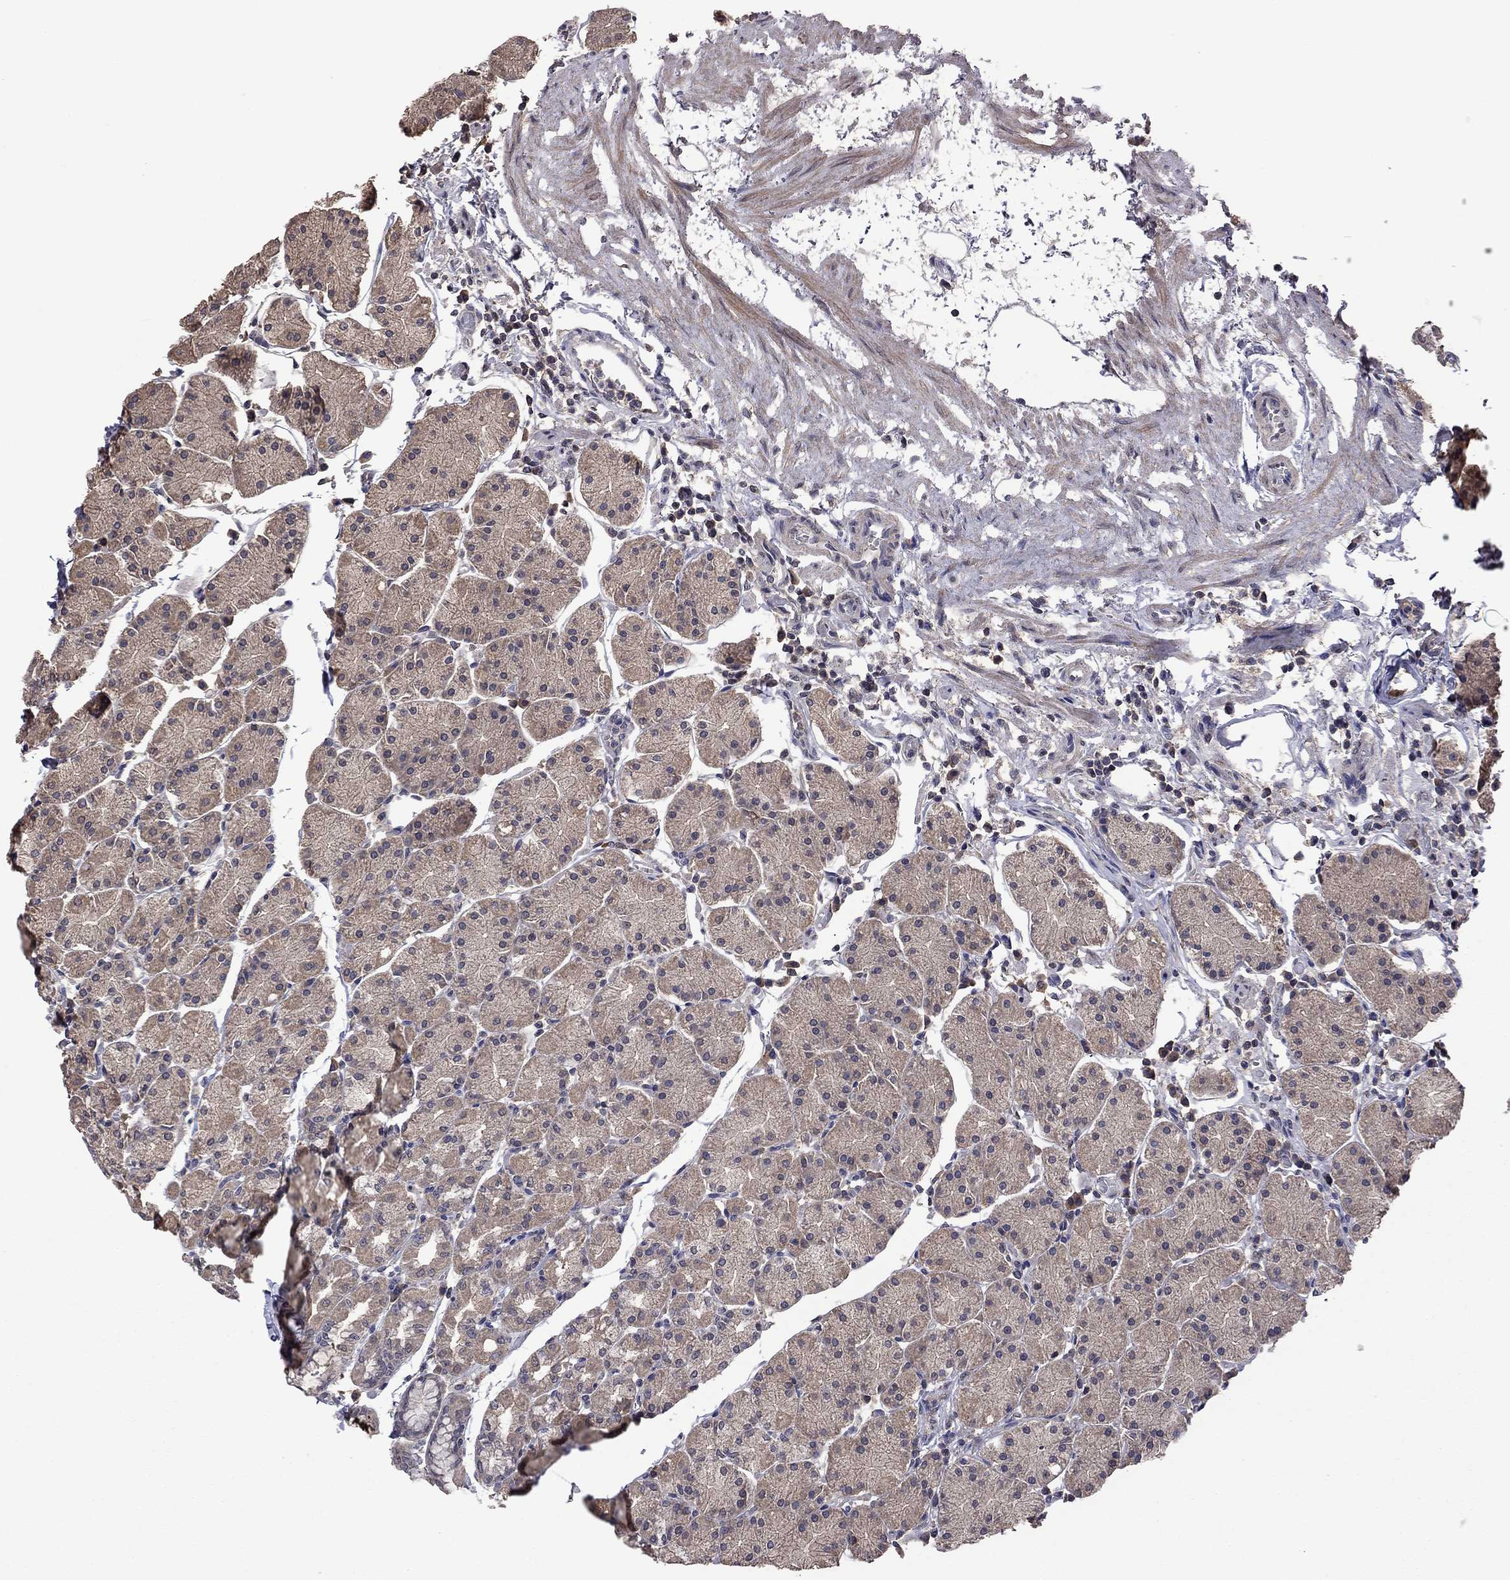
{"staining": {"intensity": "moderate", "quantity": ">75%", "location": "cytoplasmic/membranous"}, "tissue": "stomach", "cell_type": "Glandular cells", "image_type": "normal", "snomed": [{"axis": "morphology", "description": "Normal tissue, NOS"}, {"axis": "topography", "description": "Stomach"}], "caption": "Moderate cytoplasmic/membranous positivity is appreciated in about >75% of glandular cells in normal stomach. (DAB (3,3'-diaminobenzidine) IHC, brown staining for protein, blue staining for nuclei).", "gene": "TSNARE1", "patient": {"sex": "male", "age": 54}}